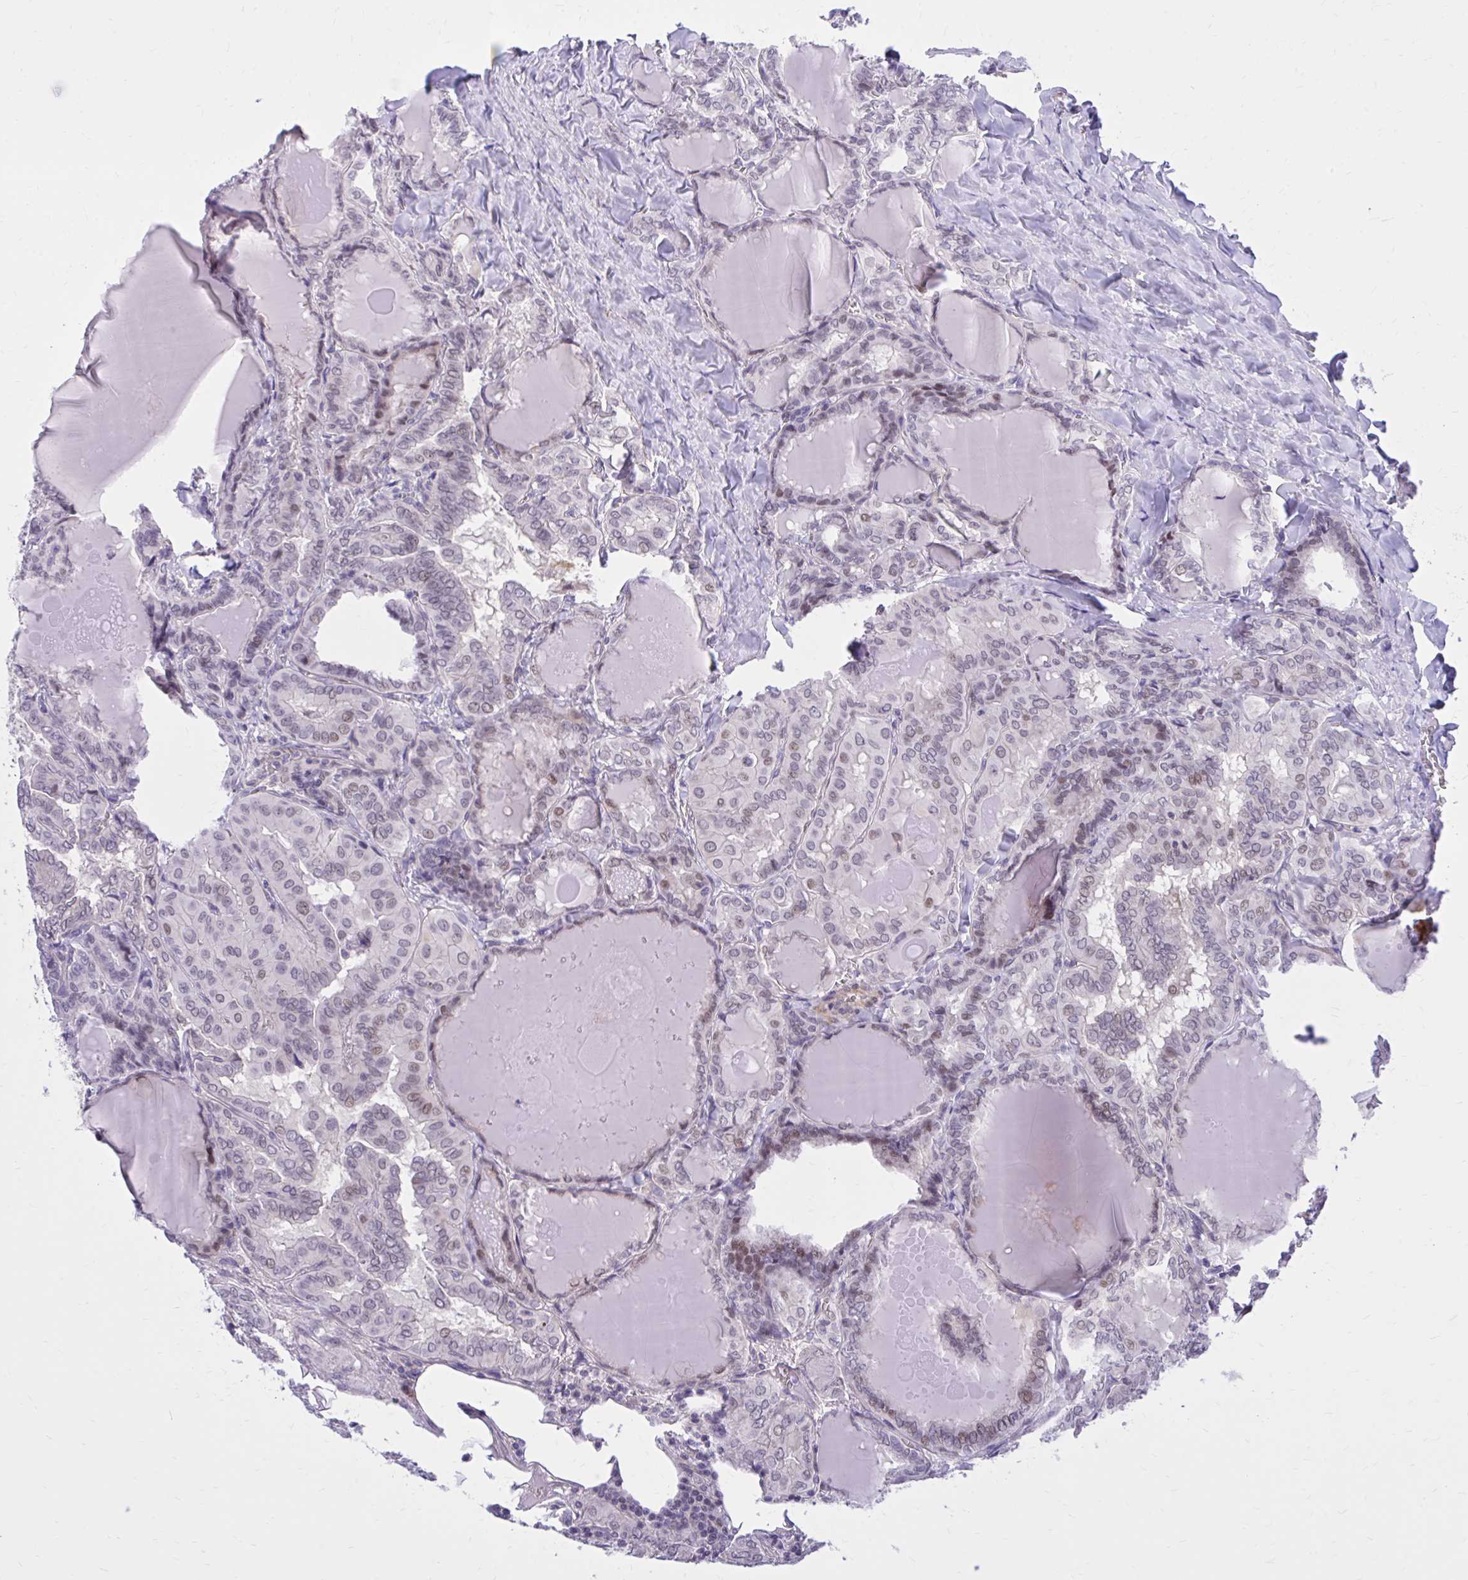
{"staining": {"intensity": "weak", "quantity": "25%-75%", "location": "nuclear"}, "tissue": "thyroid cancer", "cell_type": "Tumor cells", "image_type": "cancer", "snomed": [{"axis": "morphology", "description": "Papillary adenocarcinoma, NOS"}, {"axis": "topography", "description": "Thyroid gland"}], "caption": "Immunohistochemical staining of thyroid papillary adenocarcinoma displays low levels of weak nuclear protein positivity in about 25%-75% of tumor cells.", "gene": "ZBTB25", "patient": {"sex": "female", "age": 46}}